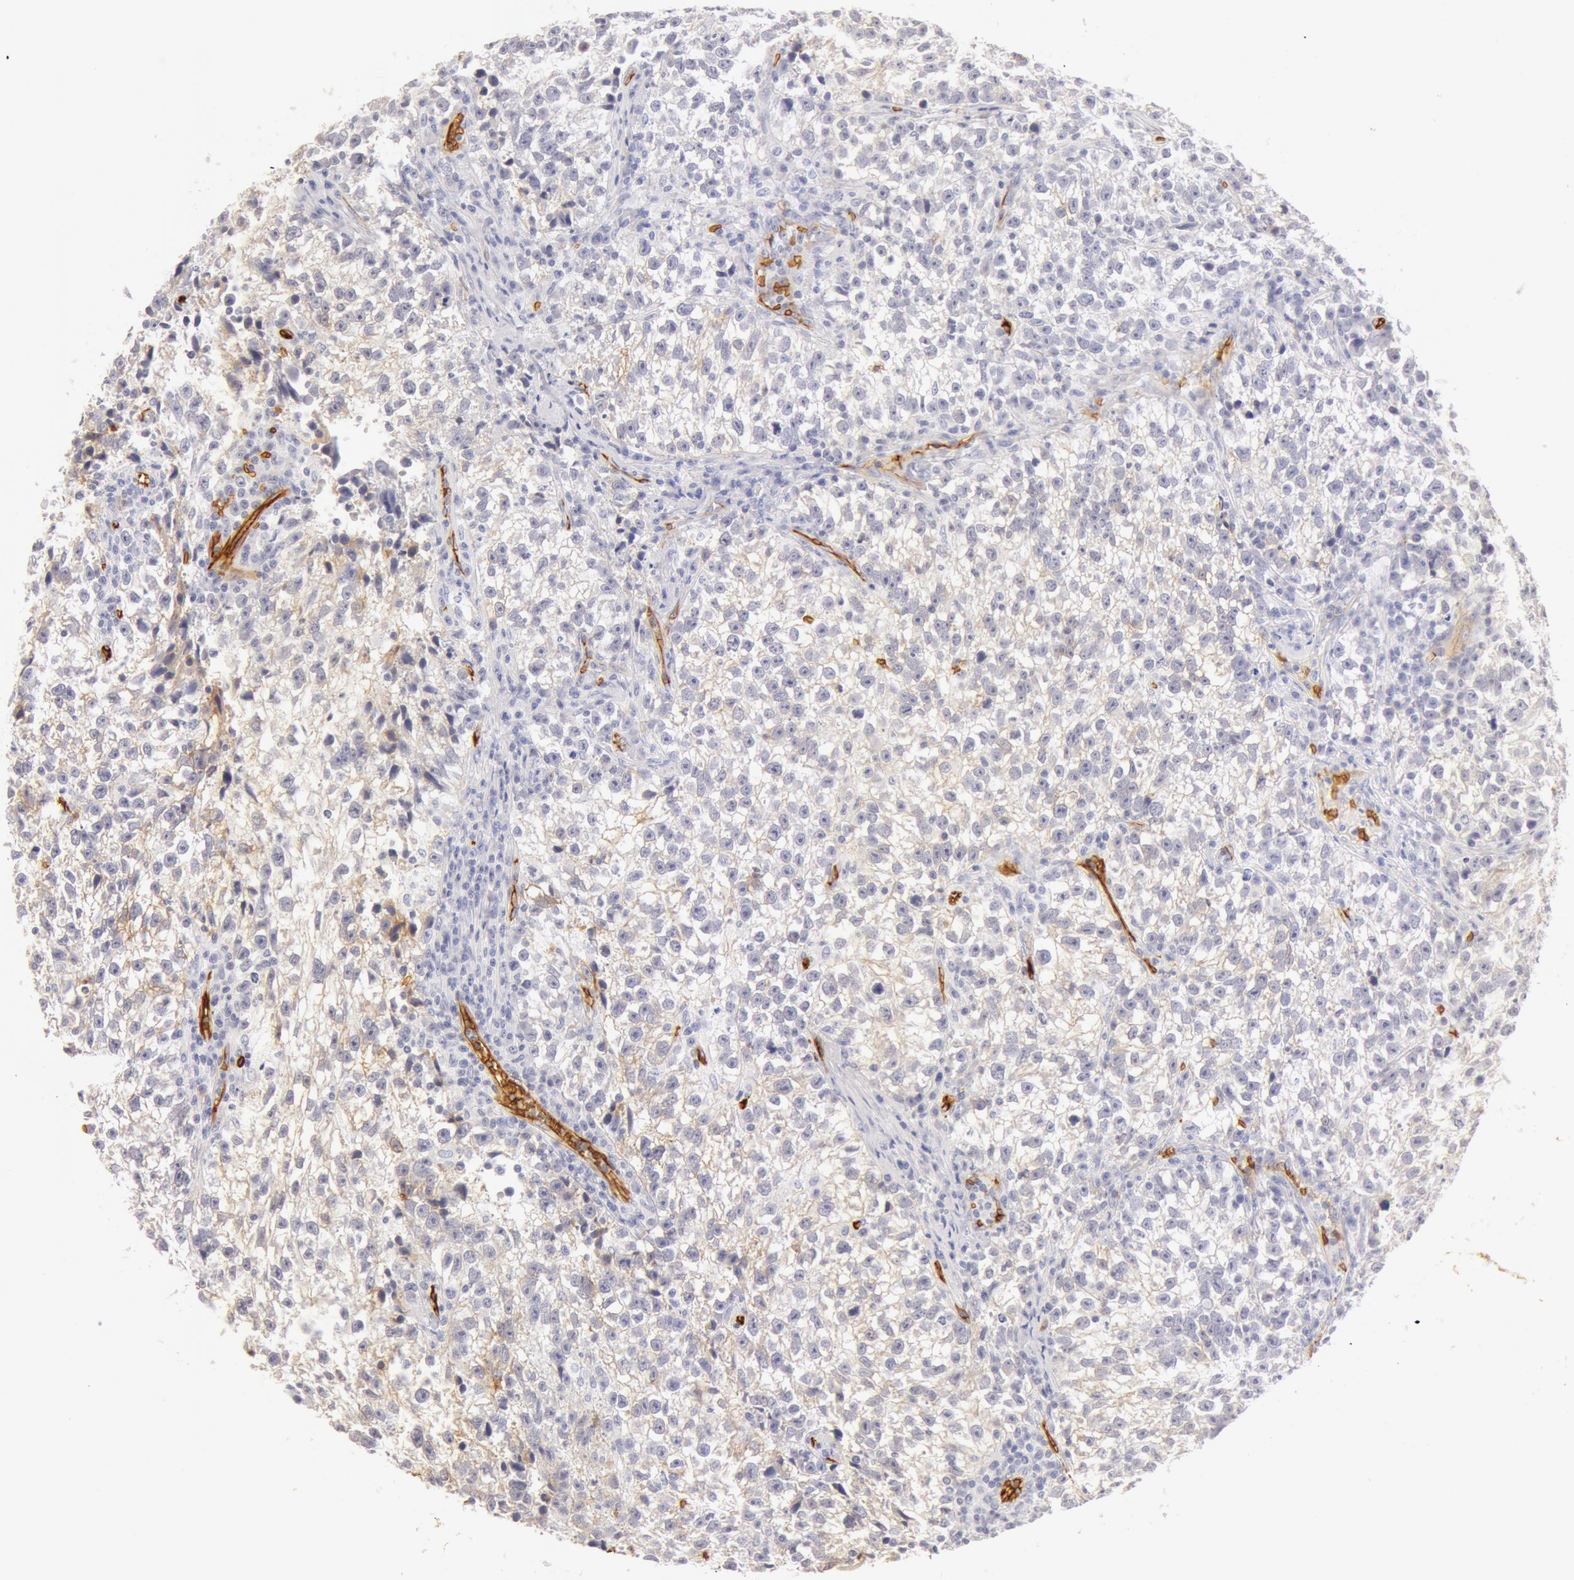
{"staining": {"intensity": "negative", "quantity": "none", "location": "none"}, "tissue": "testis cancer", "cell_type": "Tumor cells", "image_type": "cancer", "snomed": [{"axis": "morphology", "description": "Seminoma, NOS"}, {"axis": "topography", "description": "Testis"}], "caption": "Tumor cells show no significant protein positivity in testis seminoma.", "gene": "AQP1", "patient": {"sex": "male", "age": 38}}